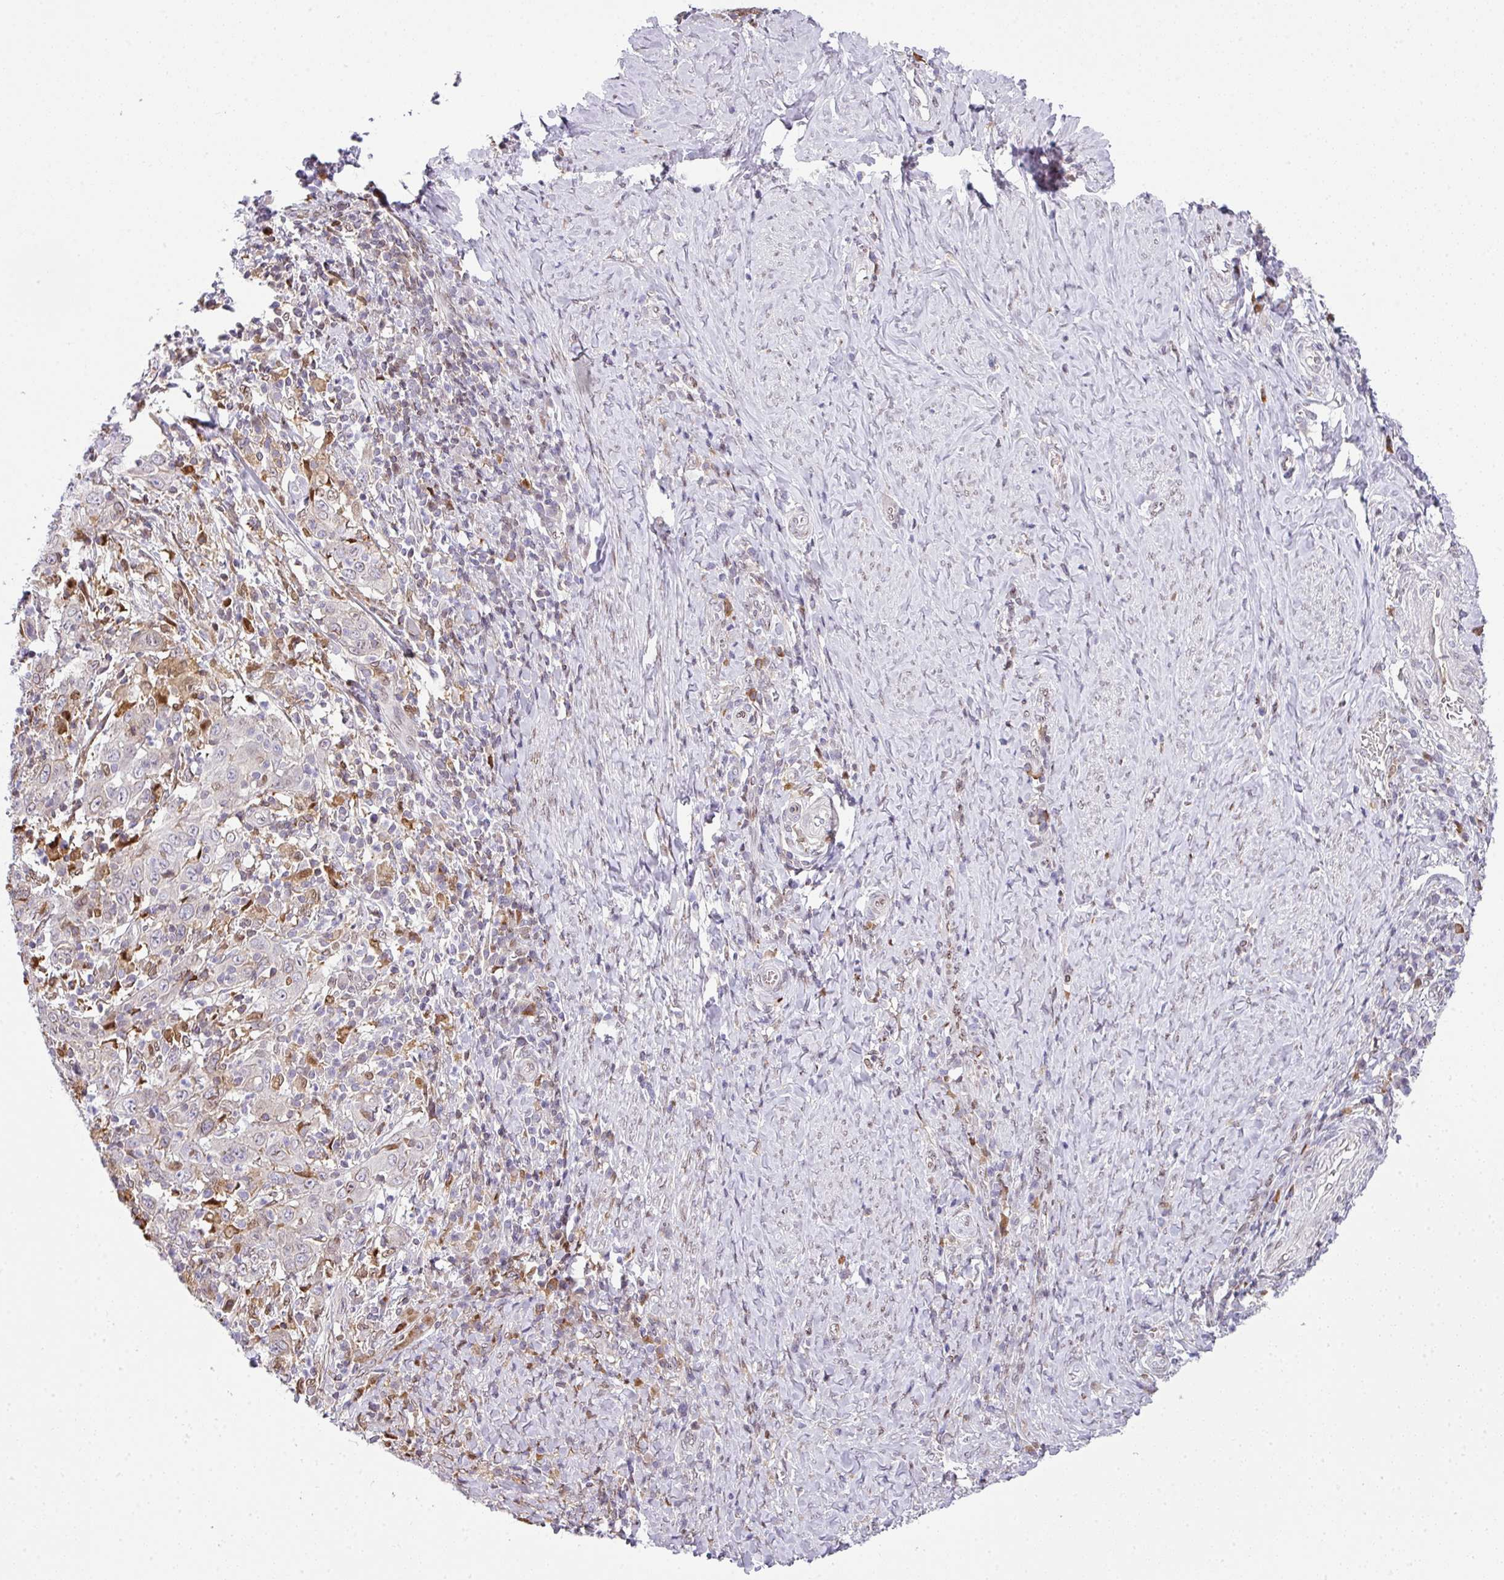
{"staining": {"intensity": "weak", "quantity": "<25%", "location": "cytoplasmic/membranous"}, "tissue": "cervical cancer", "cell_type": "Tumor cells", "image_type": "cancer", "snomed": [{"axis": "morphology", "description": "Squamous cell carcinoma, NOS"}, {"axis": "topography", "description": "Cervix"}], "caption": "Cervical squamous cell carcinoma was stained to show a protein in brown. There is no significant expression in tumor cells.", "gene": "PLK1", "patient": {"sex": "female", "age": 46}}